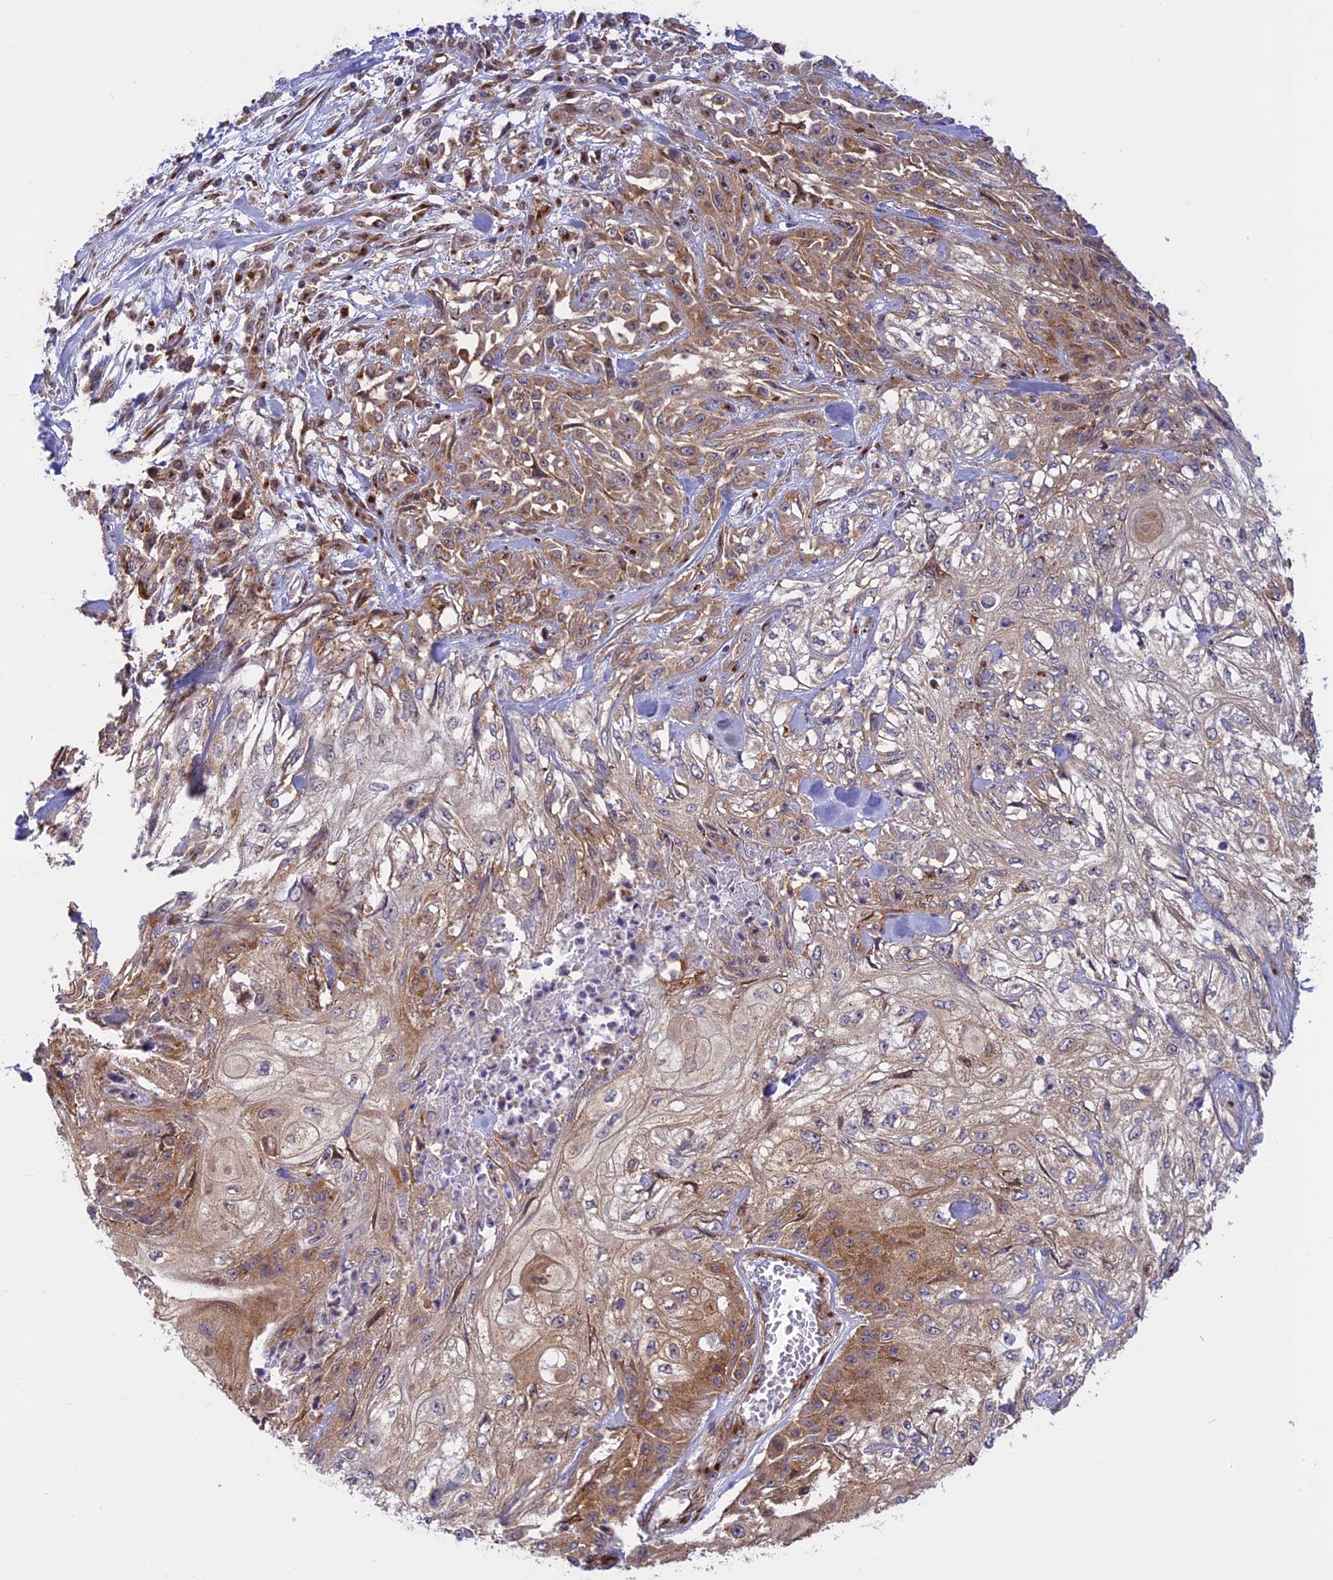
{"staining": {"intensity": "weak", "quantity": ">75%", "location": "cytoplasmic/membranous"}, "tissue": "skin cancer", "cell_type": "Tumor cells", "image_type": "cancer", "snomed": [{"axis": "morphology", "description": "Squamous cell carcinoma, NOS"}, {"axis": "morphology", "description": "Squamous cell carcinoma, metastatic, NOS"}, {"axis": "topography", "description": "Skin"}, {"axis": "topography", "description": "Lymph node"}], "caption": "Skin squamous cell carcinoma was stained to show a protein in brown. There is low levels of weak cytoplasmic/membranous expression in about >75% of tumor cells.", "gene": "CLINT1", "patient": {"sex": "male", "age": 75}}